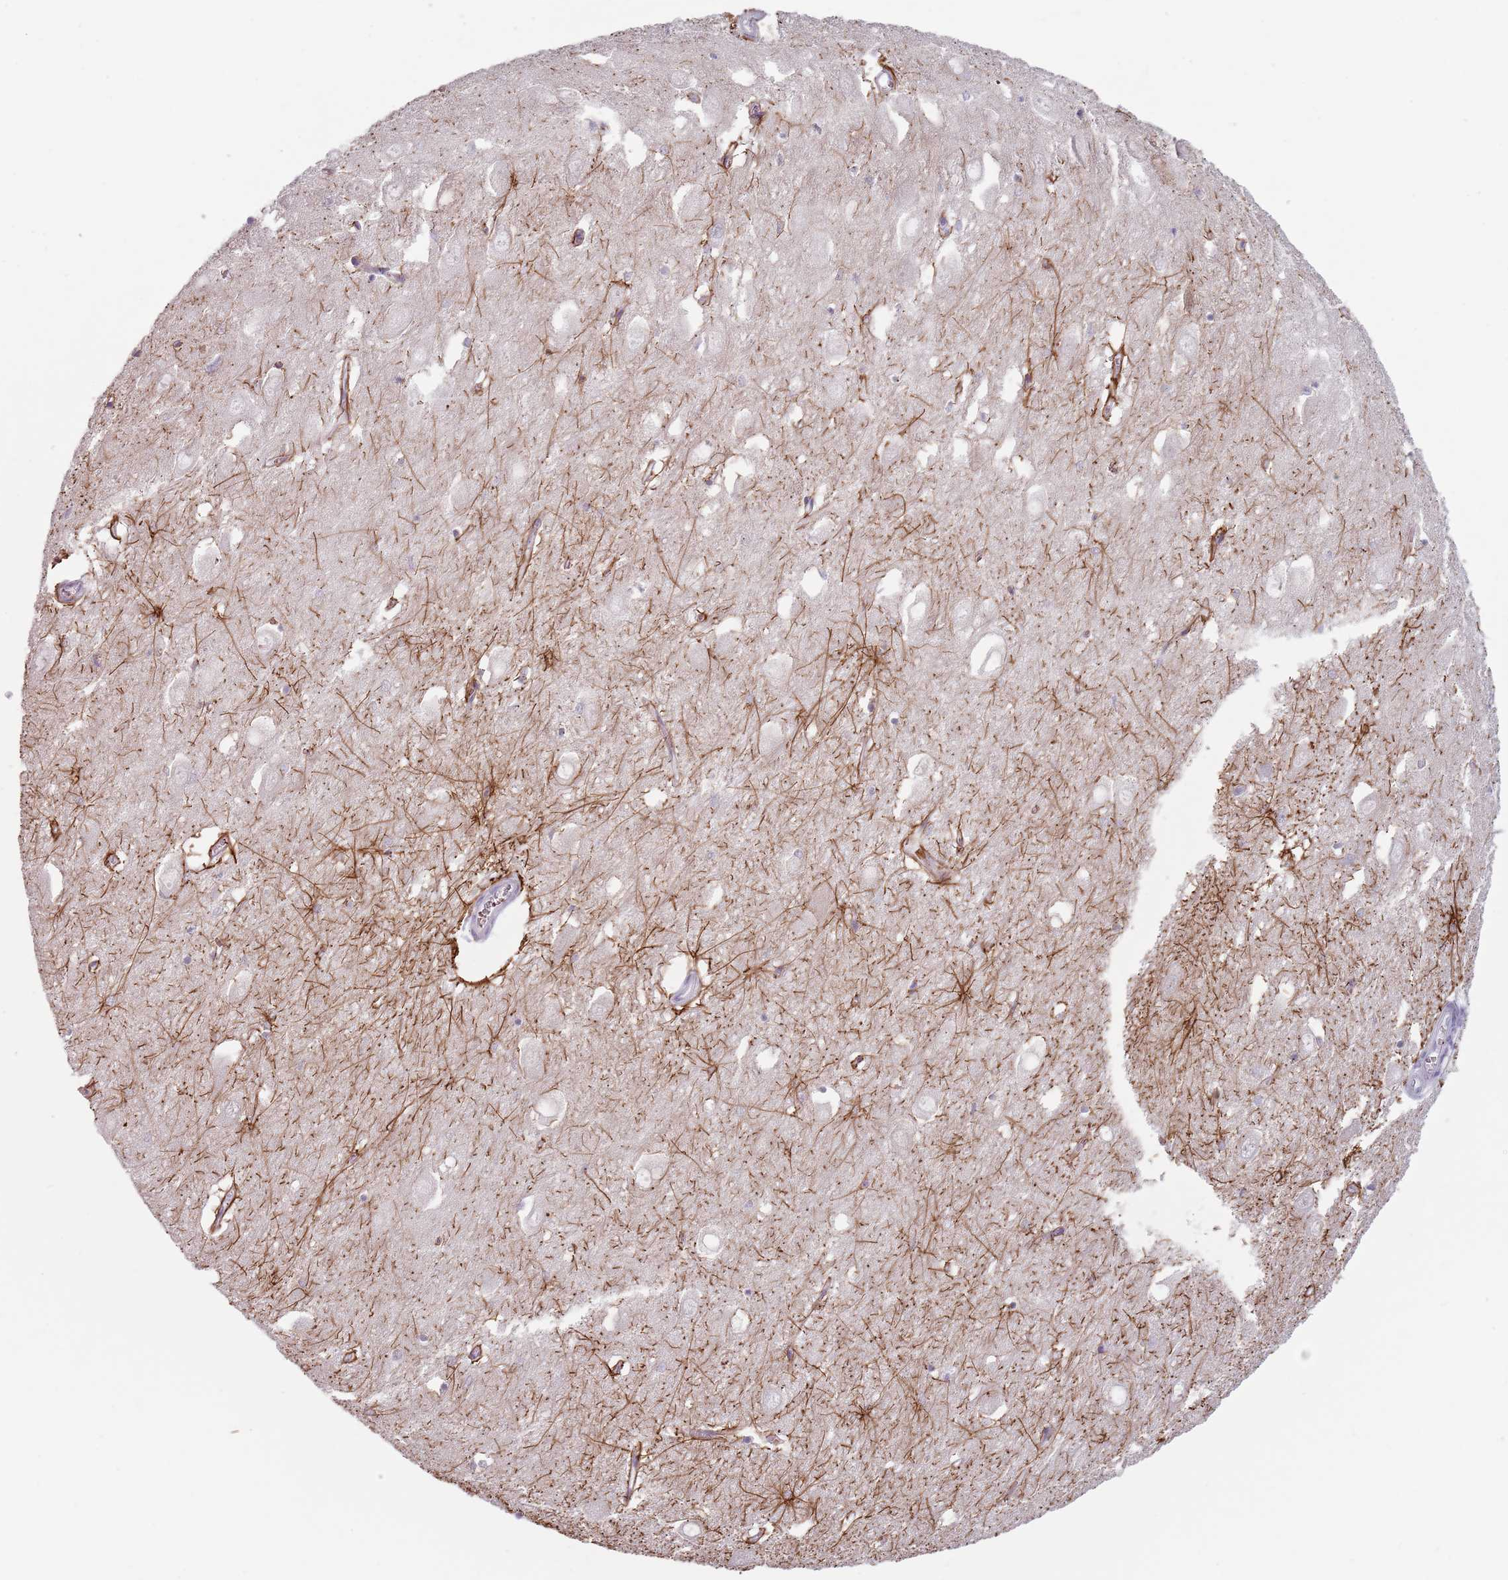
{"staining": {"intensity": "strong", "quantity": "<25%", "location": "cytoplasmic/membranous"}, "tissue": "hippocampus", "cell_type": "Glial cells", "image_type": "normal", "snomed": [{"axis": "morphology", "description": "Normal tissue, NOS"}, {"axis": "topography", "description": "Hippocampus"}], "caption": "The histopathology image shows staining of benign hippocampus, revealing strong cytoplasmic/membranous protein staining (brown color) within glial cells. The staining was performed using DAB, with brown indicating positive protein expression. Nuclei are stained blue with hematoxylin.", "gene": "CEP19", "patient": {"sex": "female", "age": 64}}